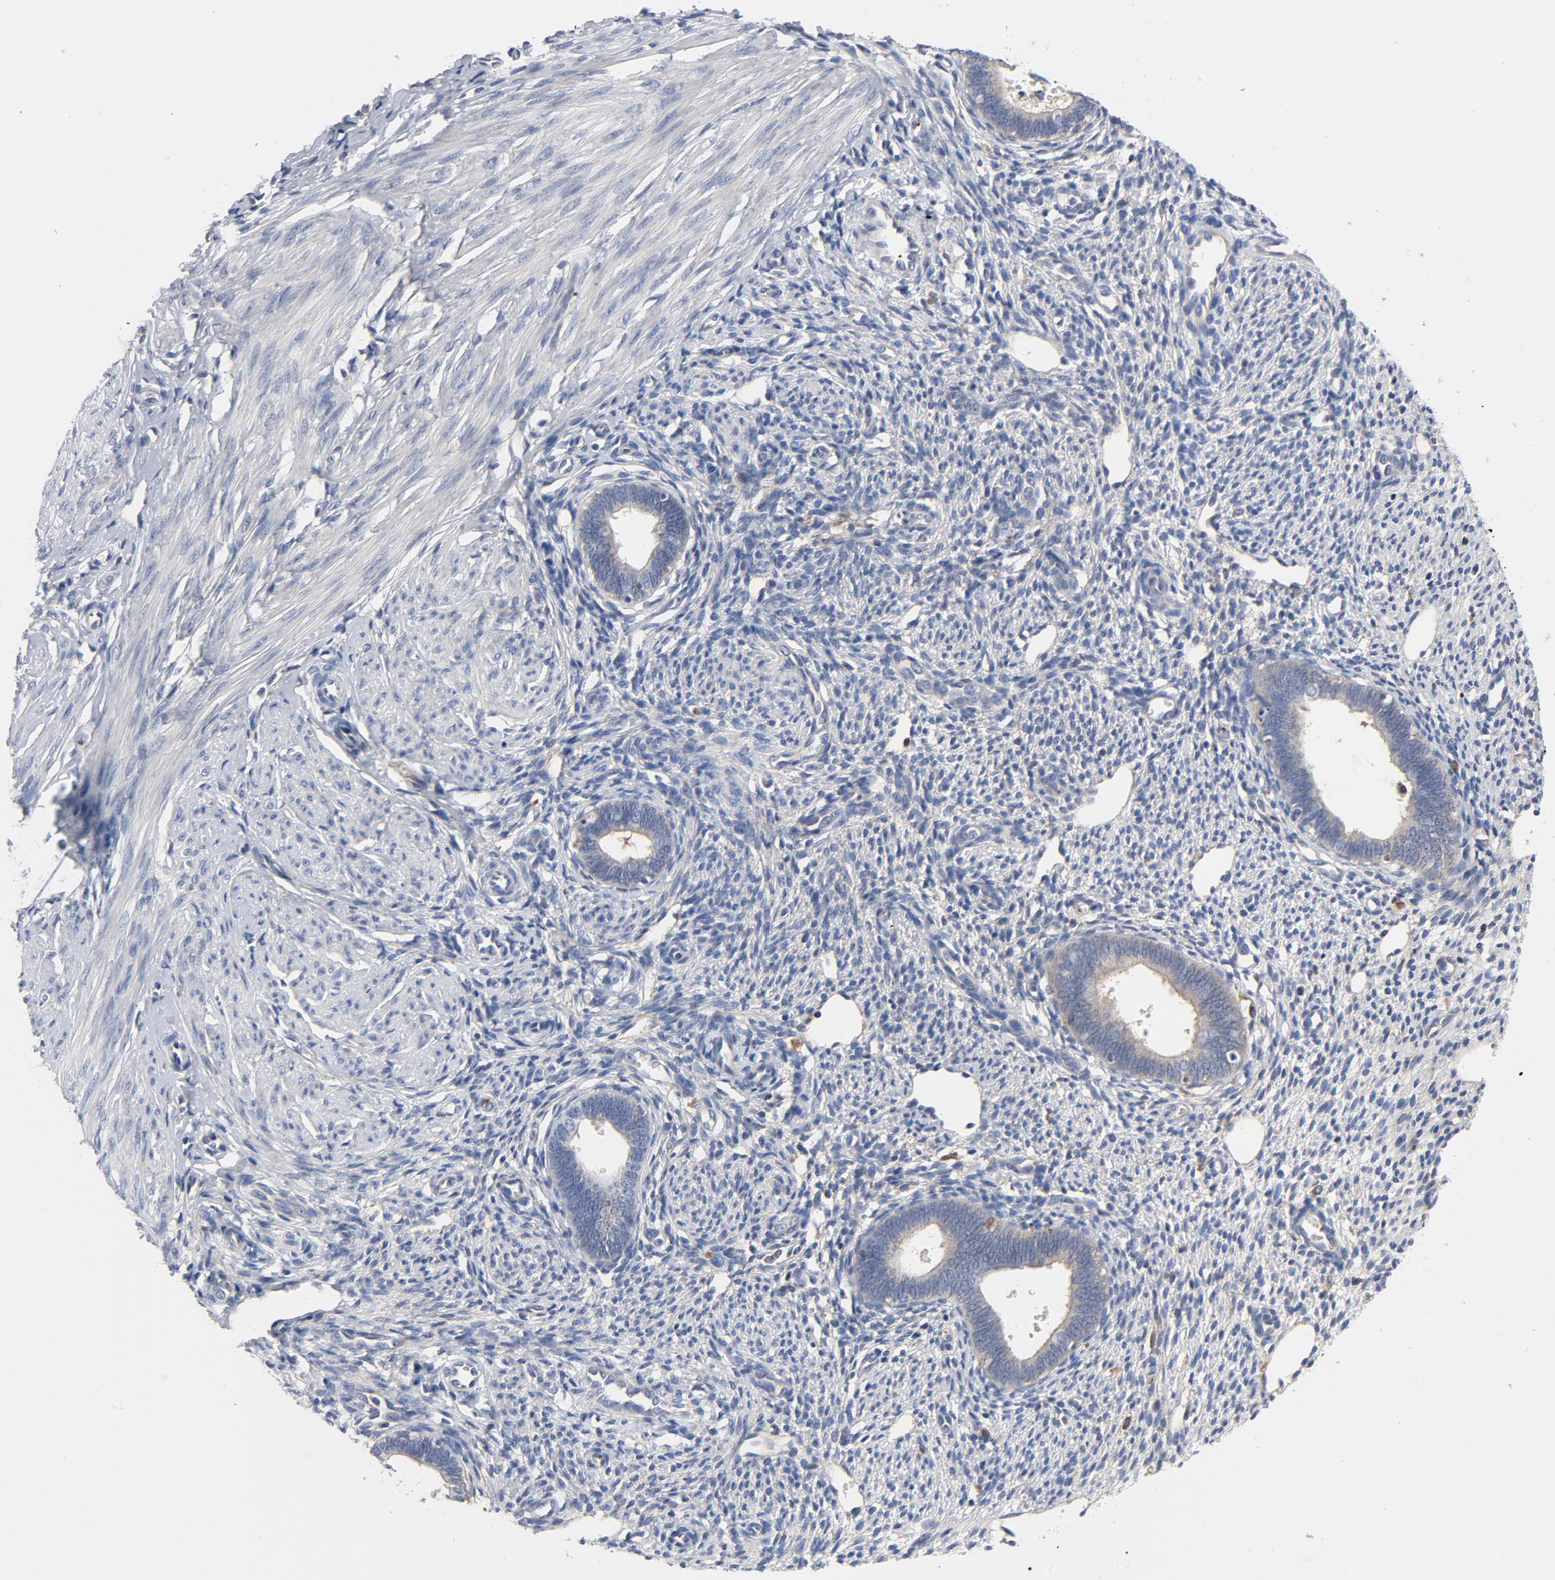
{"staining": {"intensity": "moderate", "quantity": "<25%", "location": "cytoplasmic/membranous"}, "tissue": "endometrium", "cell_type": "Cells in endometrial stroma", "image_type": "normal", "snomed": [{"axis": "morphology", "description": "Normal tissue, NOS"}, {"axis": "topography", "description": "Endometrium"}], "caption": "This histopathology image demonstrates benign endometrium stained with immunohistochemistry (IHC) to label a protein in brown. The cytoplasmic/membranous of cells in endometrial stroma show moderate positivity for the protein. Nuclei are counter-stained blue.", "gene": "SRC", "patient": {"sex": "female", "age": 27}}